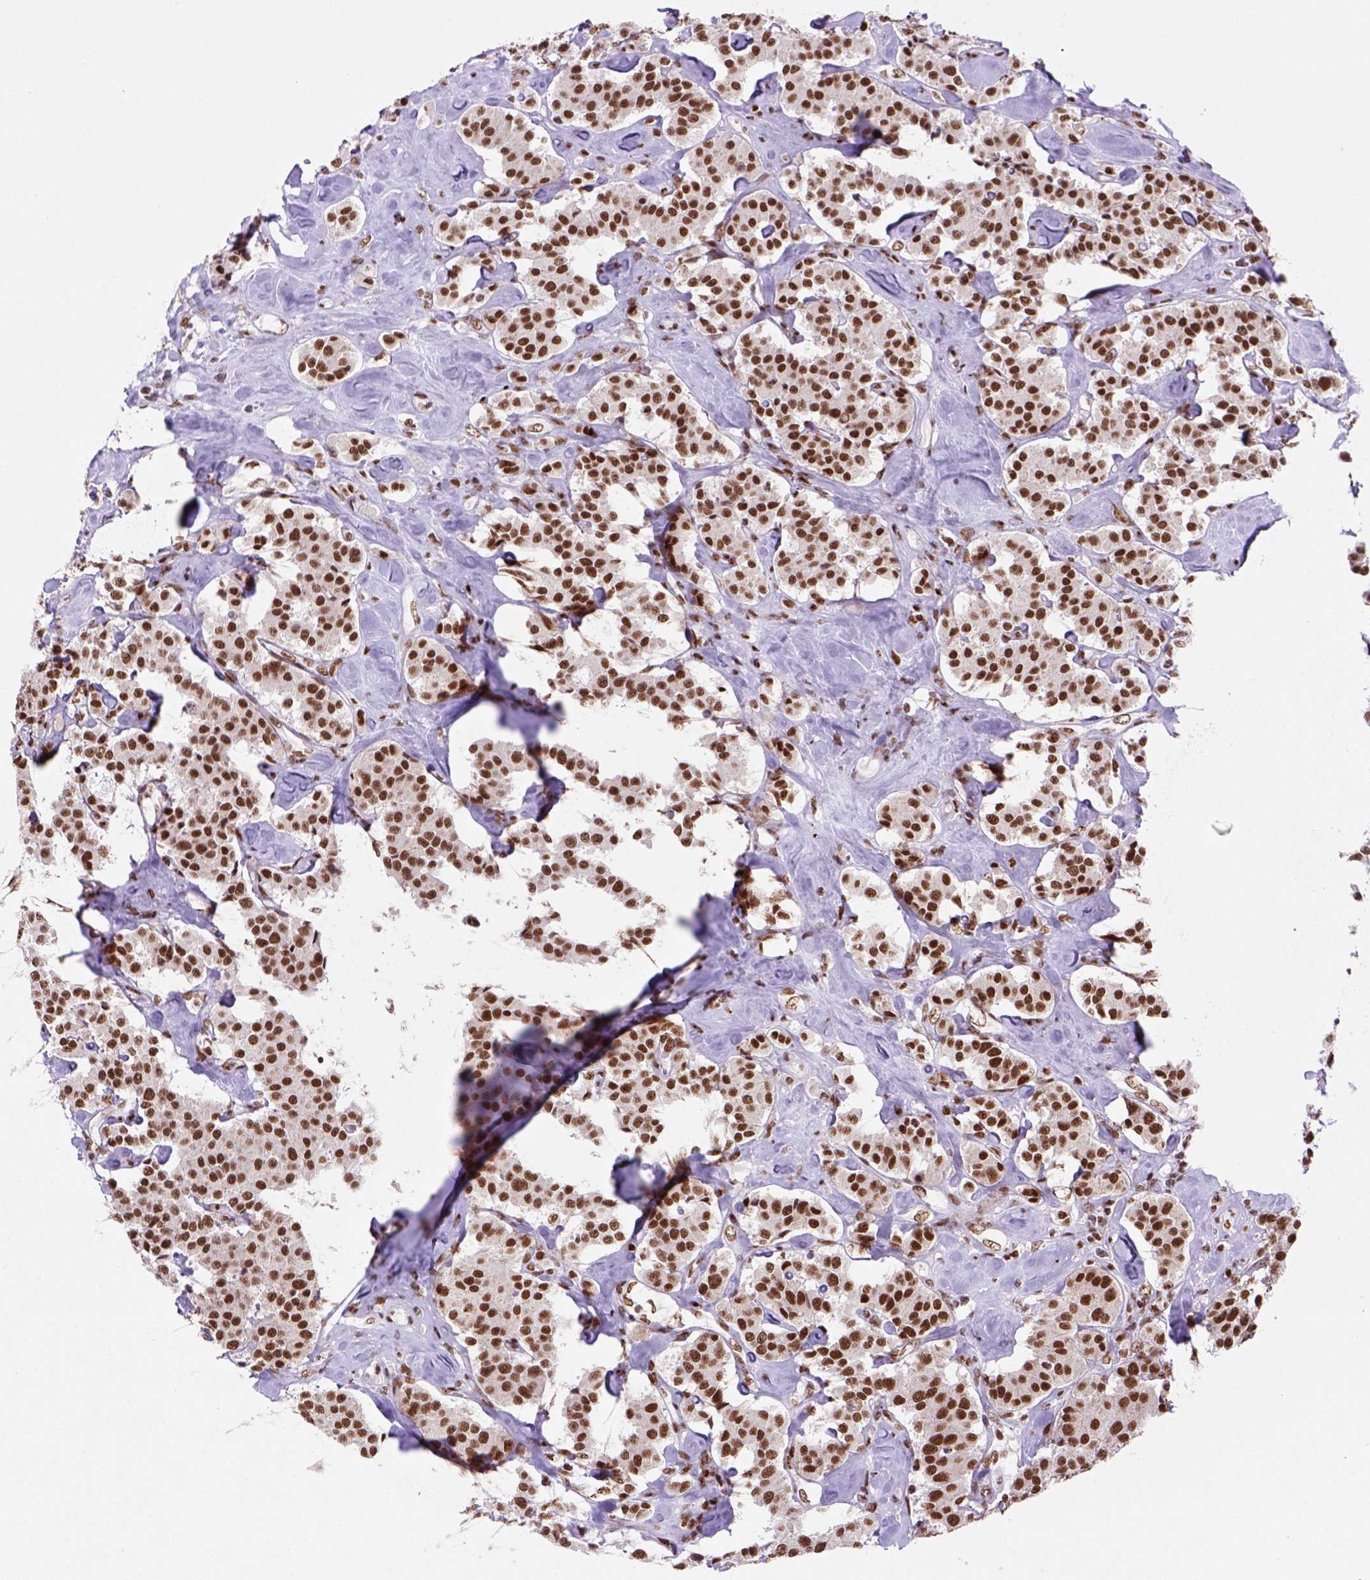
{"staining": {"intensity": "strong", "quantity": ">75%", "location": "nuclear"}, "tissue": "carcinoid", "cell_type": "Tumor cells", "image_type": "cancer", "snomed": [{"axis": "morphology", "description": "Carcinoid, malignant, NOS"}, {"axis": "topography", "description": "Pancreas"}], "caption": "Human carcinoid (malignant) stained with a brown dye shows strong nuclear positive staining in about >75% of tumor cells.", "gene": "NSMCE2", "patient": {"sex": "male", "age": 41}}